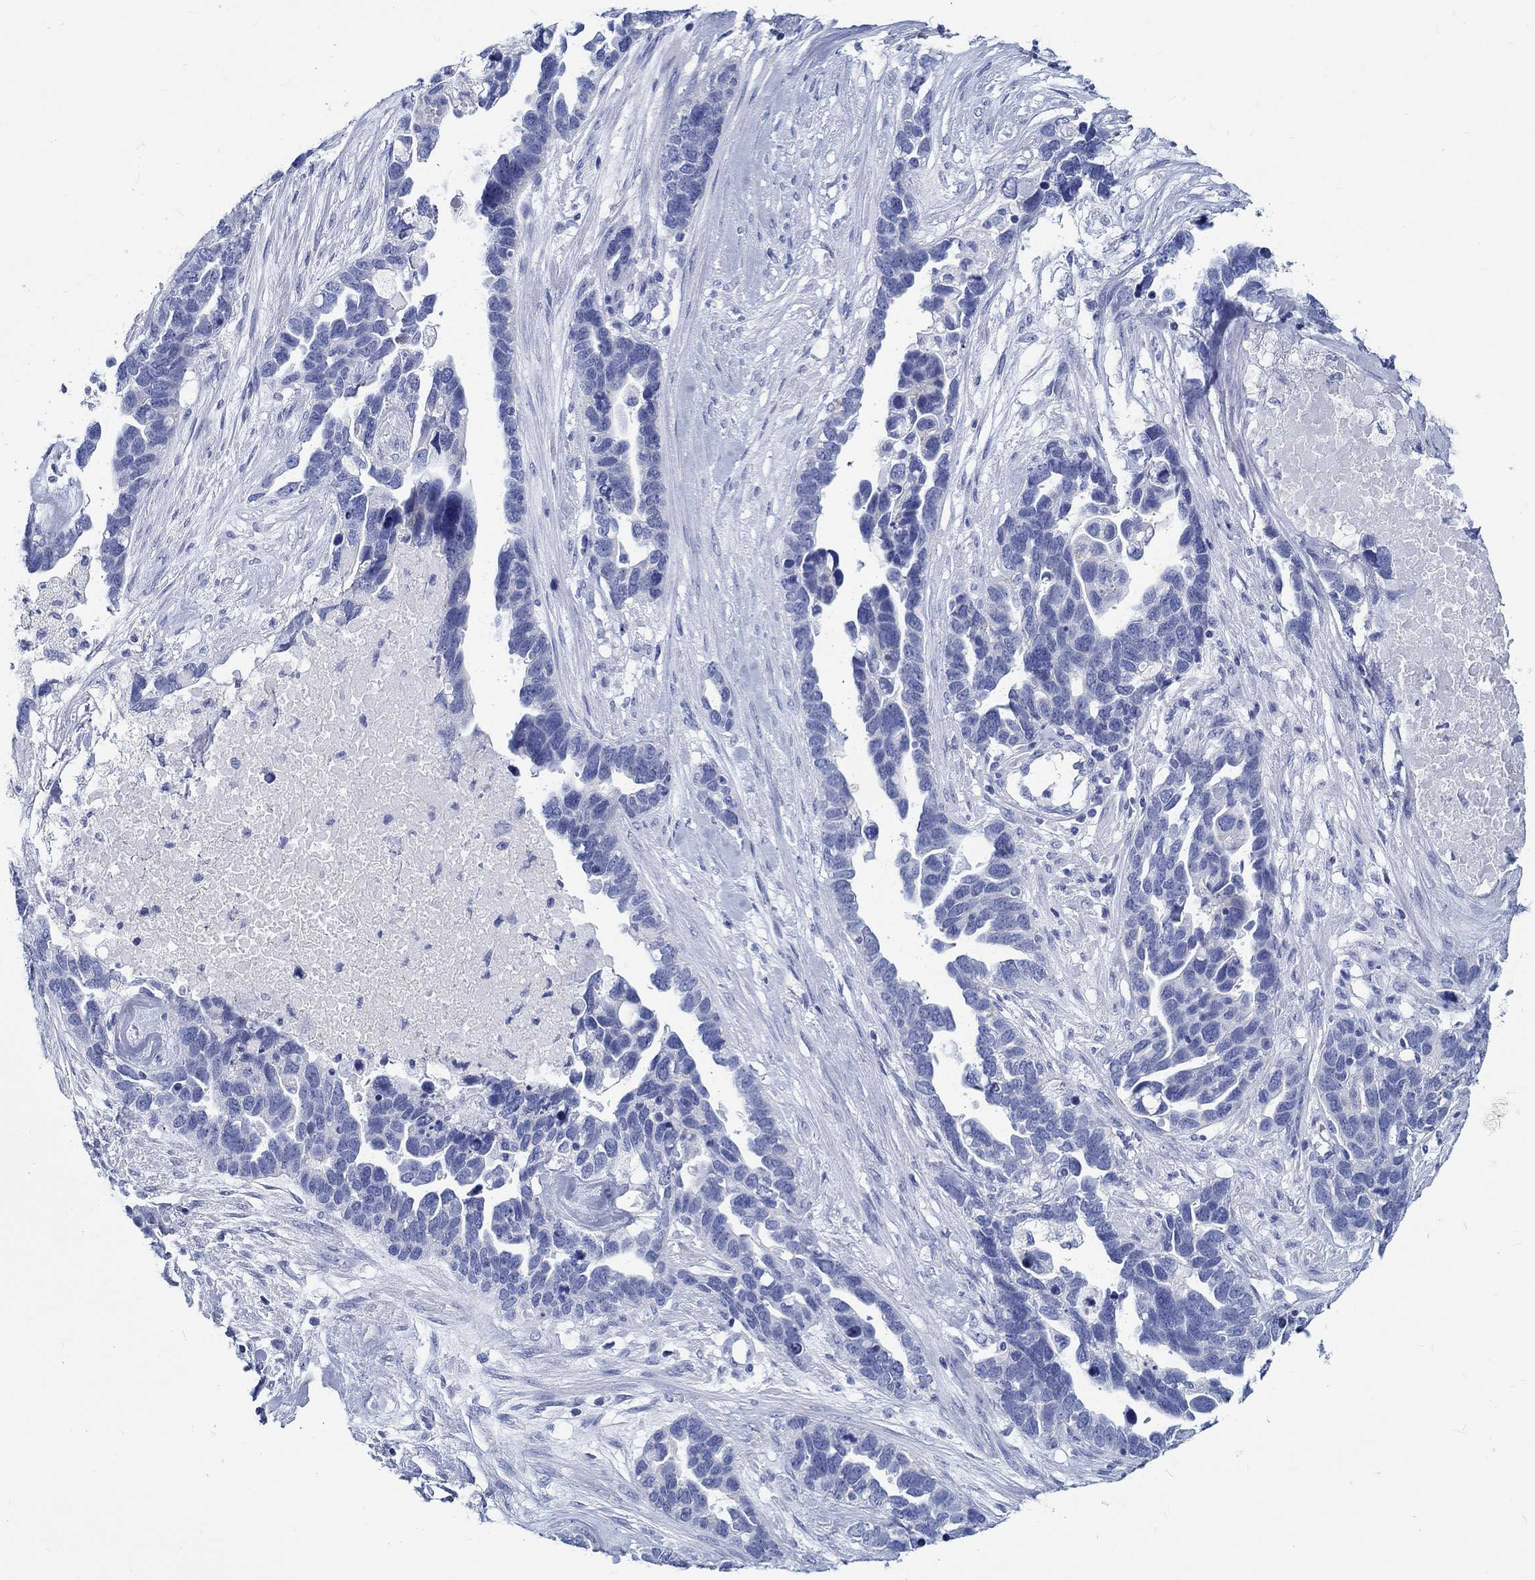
{"staining": {"intensity": "negative", "quantity": "none", "location": "none"}, "tissue": "ovarian cancer", "cell_type": "Tumor cells", "image_type": "cancer", "snomed": [{"axis": "morphology", "description": "Cystadenocarcinoma, serous, NOS"}, {"axis": "topography", "description": "Ovary"}], "caption": "High power microscopy photomicrograph of an IHC micrograph of ovarian serous cystadenocarcinoma, revealing no significant expression in tumor cells. (Stains: DAB immunohistochemistry with hematoxylin counter stain, Microscopy: brightfield microscopy at high magnification).", "gene": "RD3L", "patient": {"sex": "female", "age": 54}}